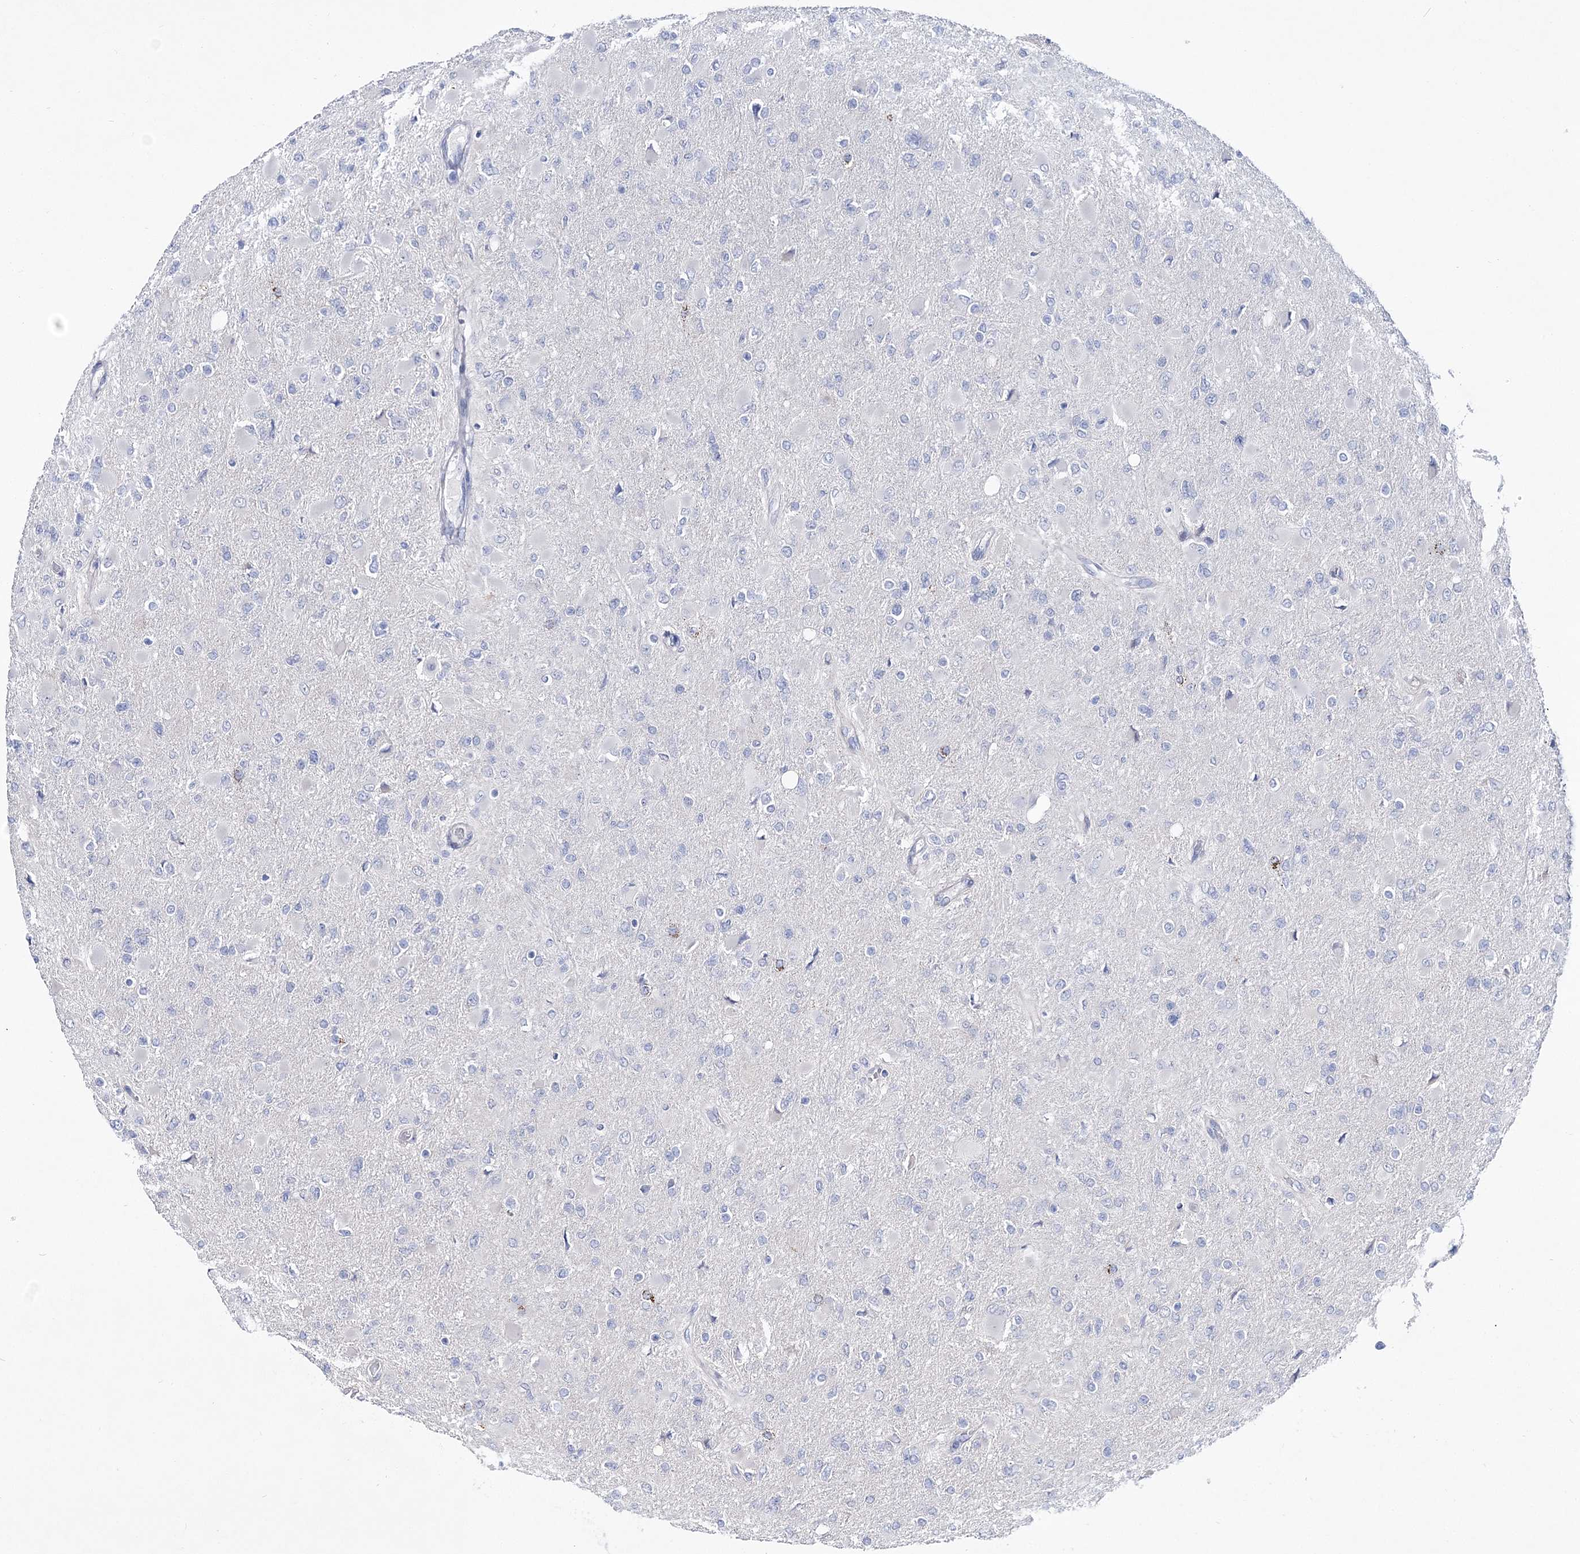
{"staining": {"intensity": "negative", "quantity": "none", "location": "none"}, "tissue": "glioma", "cell_type": "Tumor cells", "image_type": "cancer", "snomed": [{"axis": "morphology", "description": "Glioma, malignant, High grade"}, {"axis": "topography", "description": "Cerebral cortex"}], "caption": "Immunohistochemical staining of malignant glioma (high-grade) shows no significant staining in tumor cells.", "gene": "ANO1", "patient": {"sex": "female", "age": 36}}